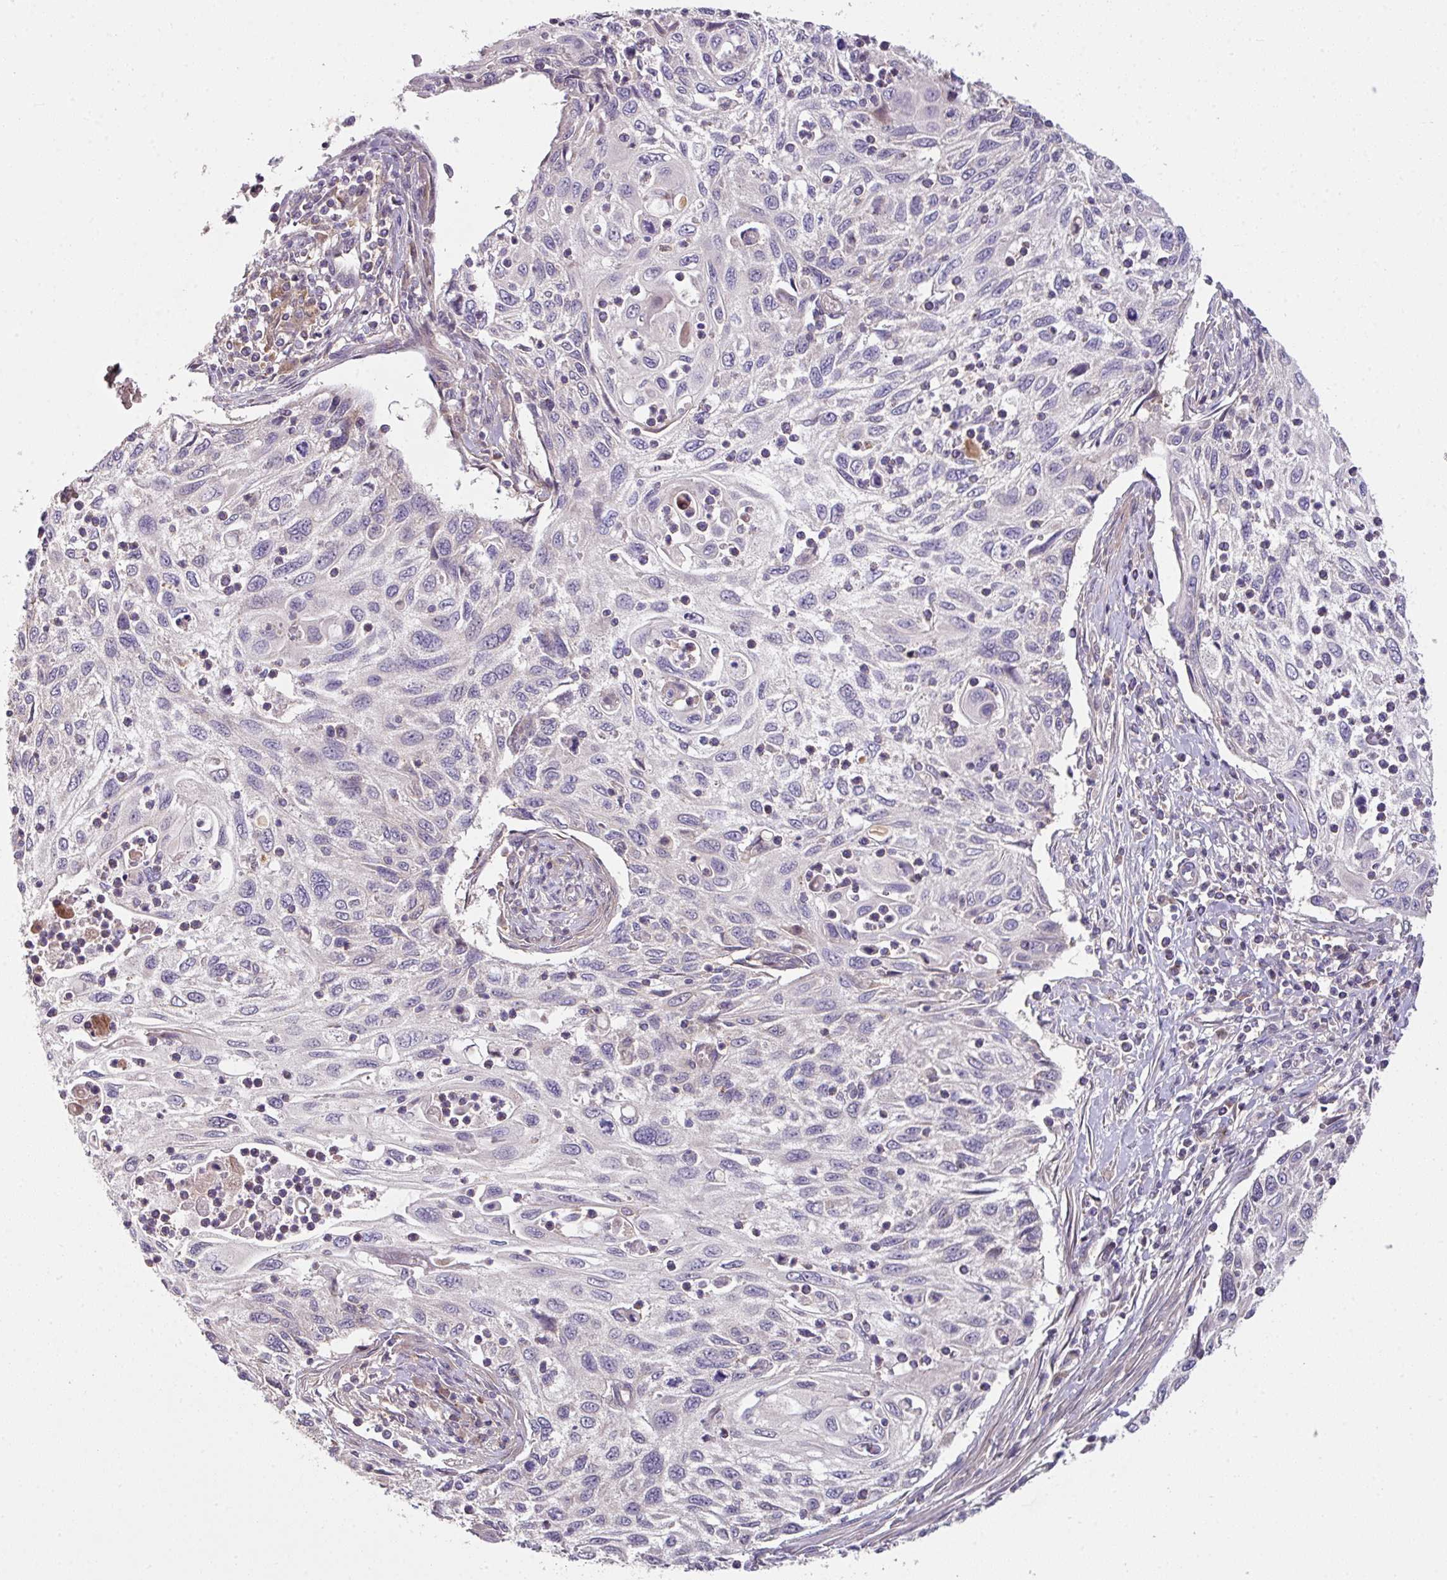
{"staining": {"intensity": "negative", "quantity": "none", "location": "none"}, "tissue": "cervical cancer", "cell_type": "Tumor cells", "image_type": "cancer", "snomed": [{"axis": "morphology", "description": "Squamous cell carcinoma, NOS"}, {"axis": "topography", "description": "Cervix"}], "caption": "Immunohistochemistry micrograph of neoplastic tissue: squamous cell carcinoma (cervical) stained with DAB reveals no significant protein expression in tumor cells.", "gene": "SLAMF6", "patient": {"sex": "female", "age": 70}}